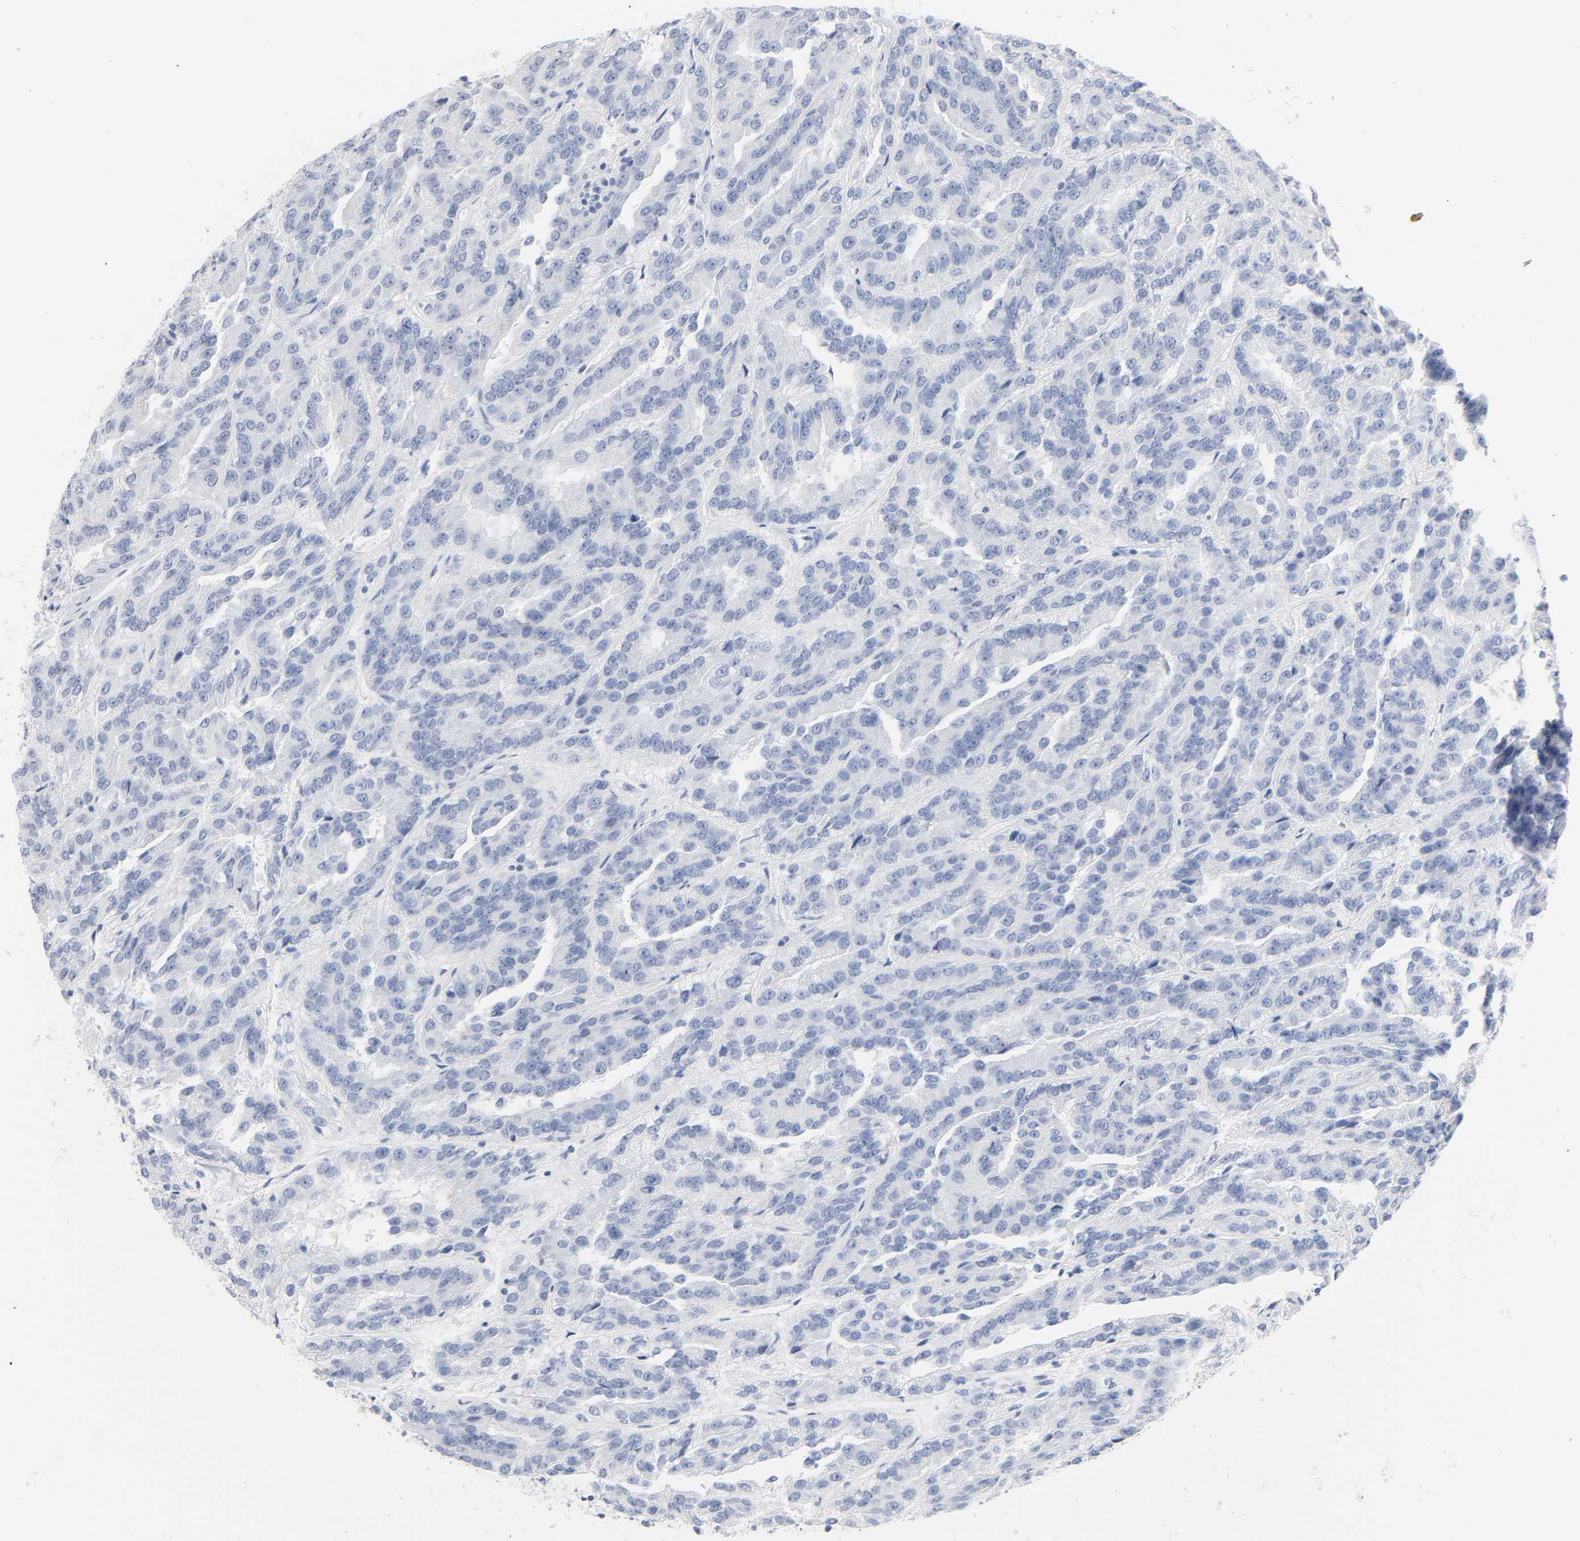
{"staining": {"intensity": "negative", "quantity": "none", "location": "none"}, "tissue": "renal cancer", "cell_type": "Tumor cells", "image_type": "cancer", "snomed": [{"axis": "morphology", "description": "Adenocarcinoma, NOS"}, {"axis": "topography", "description": "Kidney"}], "caption": "Immunohistochemistry photomicrograph of neoplastic tissue: renal cancer stained with DAB demonstrates no significant protein expression in tumor cells.", "gene": "ACP3", "patient": {"sex": "male", "age": 46}}